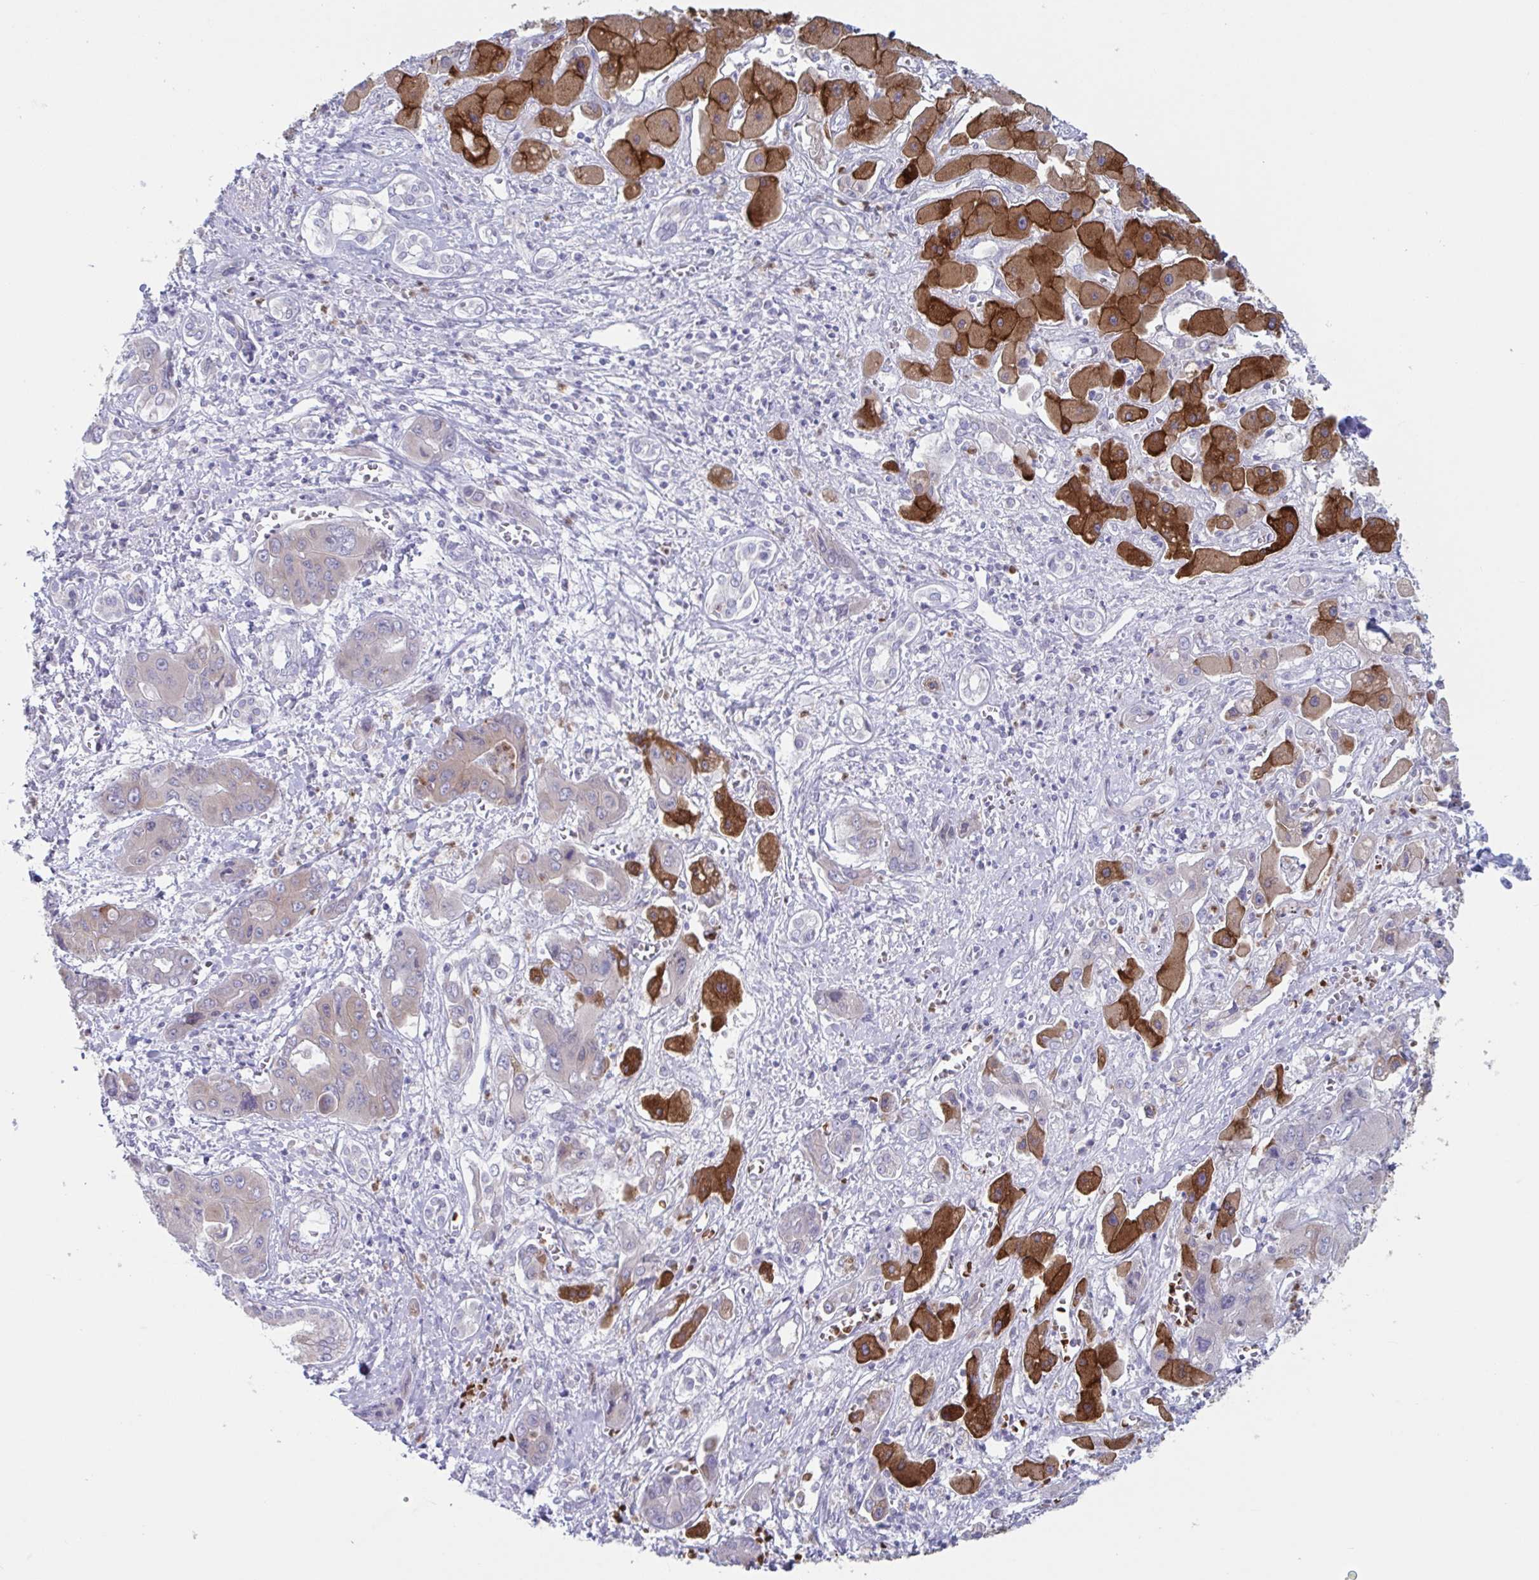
{"staining": {"intensity": "weak", "quantity": "25%-75%", "location": "cytoplasmic/membranous"}, "tissue": "liver cancer", "cell_type": "Tumor cells", "image_type": "cancer", "snomed": [{"axis": "morphology", "description": "Cholangiocarcinoma"}, {"axis": "topography", "description": "Liver"}], "caption": "Cholangiocarcinoma (liver) tissue reveals weak cytoplasmic/membranous positivity in about 25%-75% of tumor cells, visualized by immunohistochemistry.", "gene": "CYP4F11", "patient": {"sex": "male", "age": 67}}